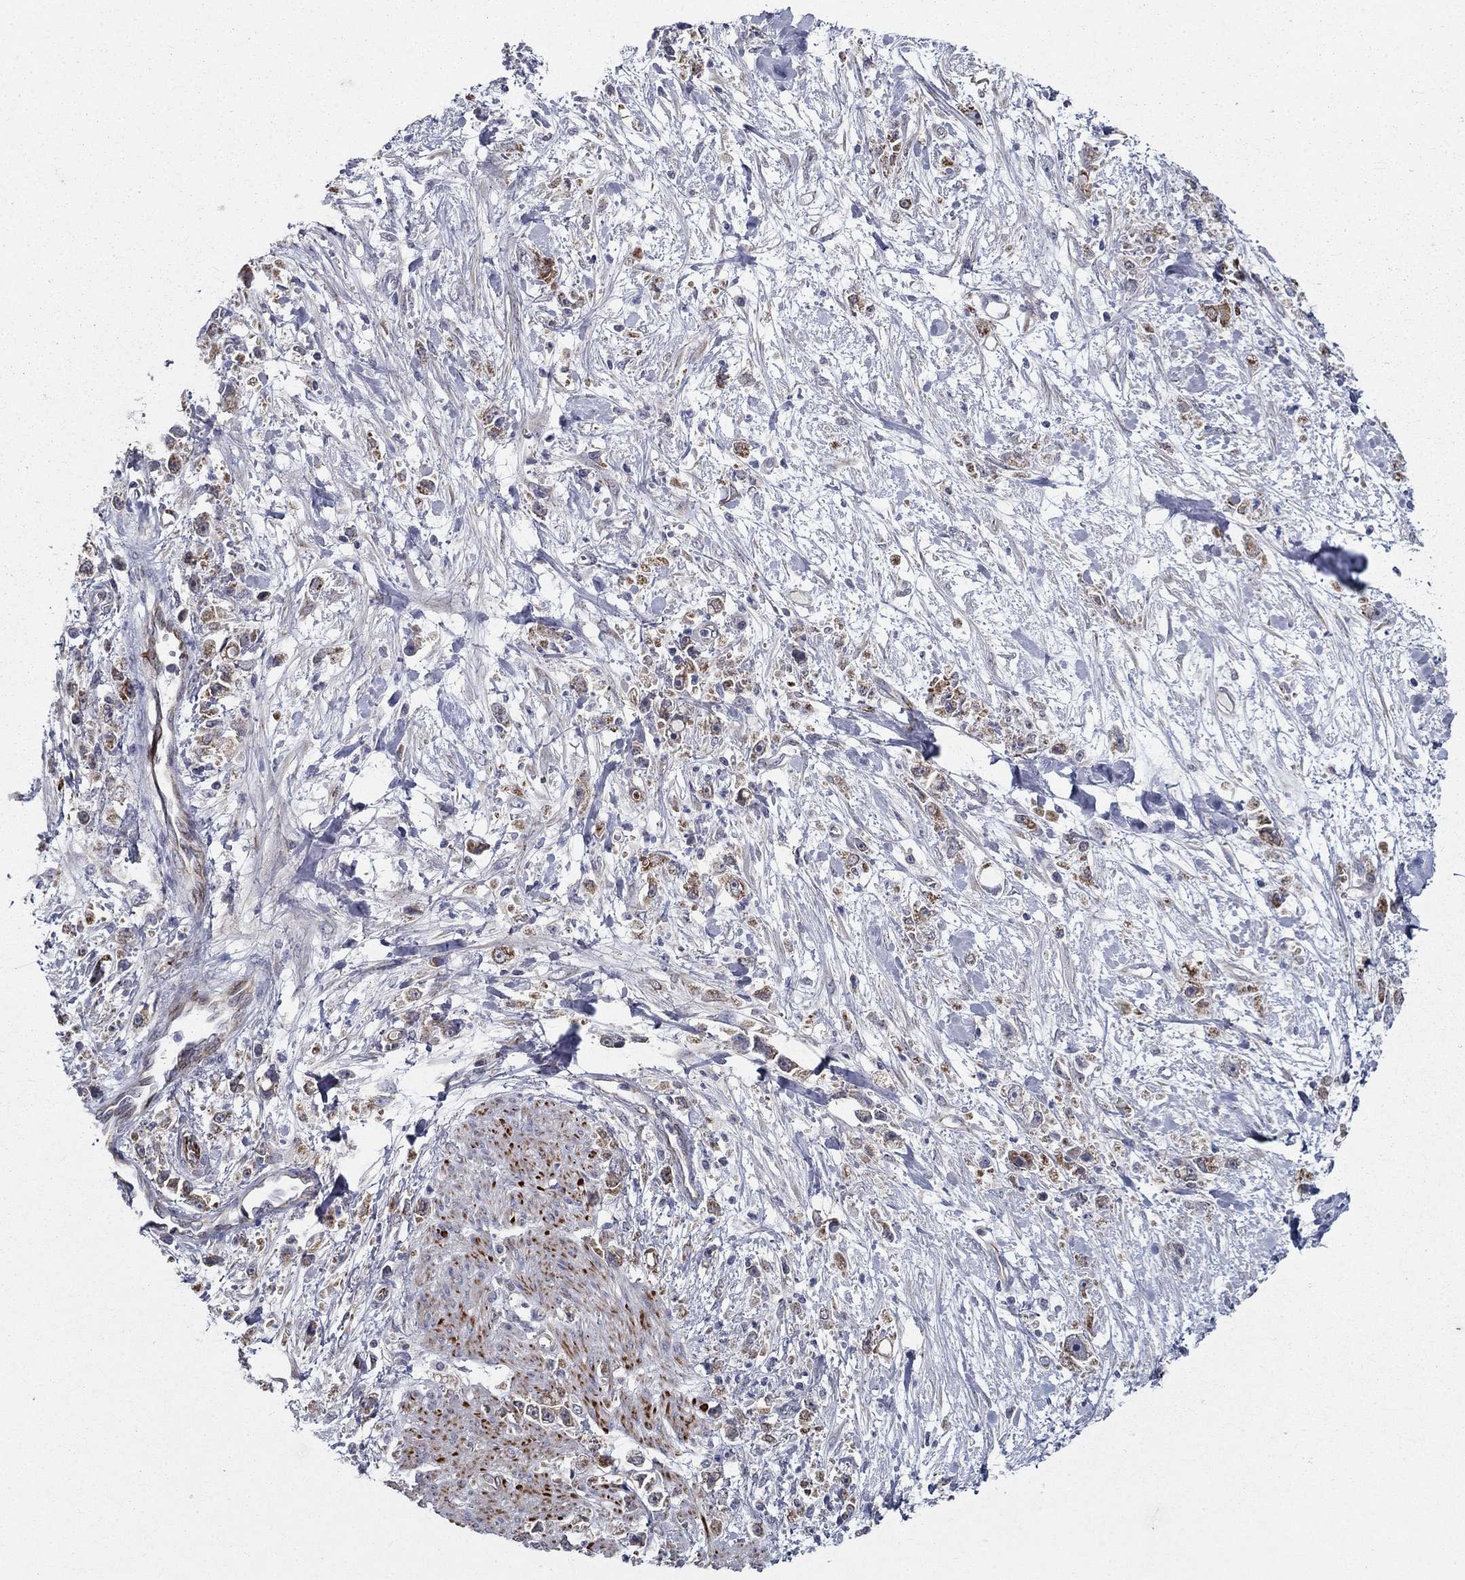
{"staining": {"intensity": "moderate", "quantity": "25%-75%", "location": "cytoplasmic/membranous"}, "tissue": "stomach cancer", "cell_type": "Tumor cells", "image_type": "cancer", "snomed": [{"axis": "morphology", "description": "Adenocarcinoma, NOS"}, {"axis": "topography", "description": "Stomach"}], "caption": "Stomach cancer stained with a protein marker exhibits moderate staining in tumor cells.", "gene": "LACTB2", "patient": {"sex": "female", "age": 59}}